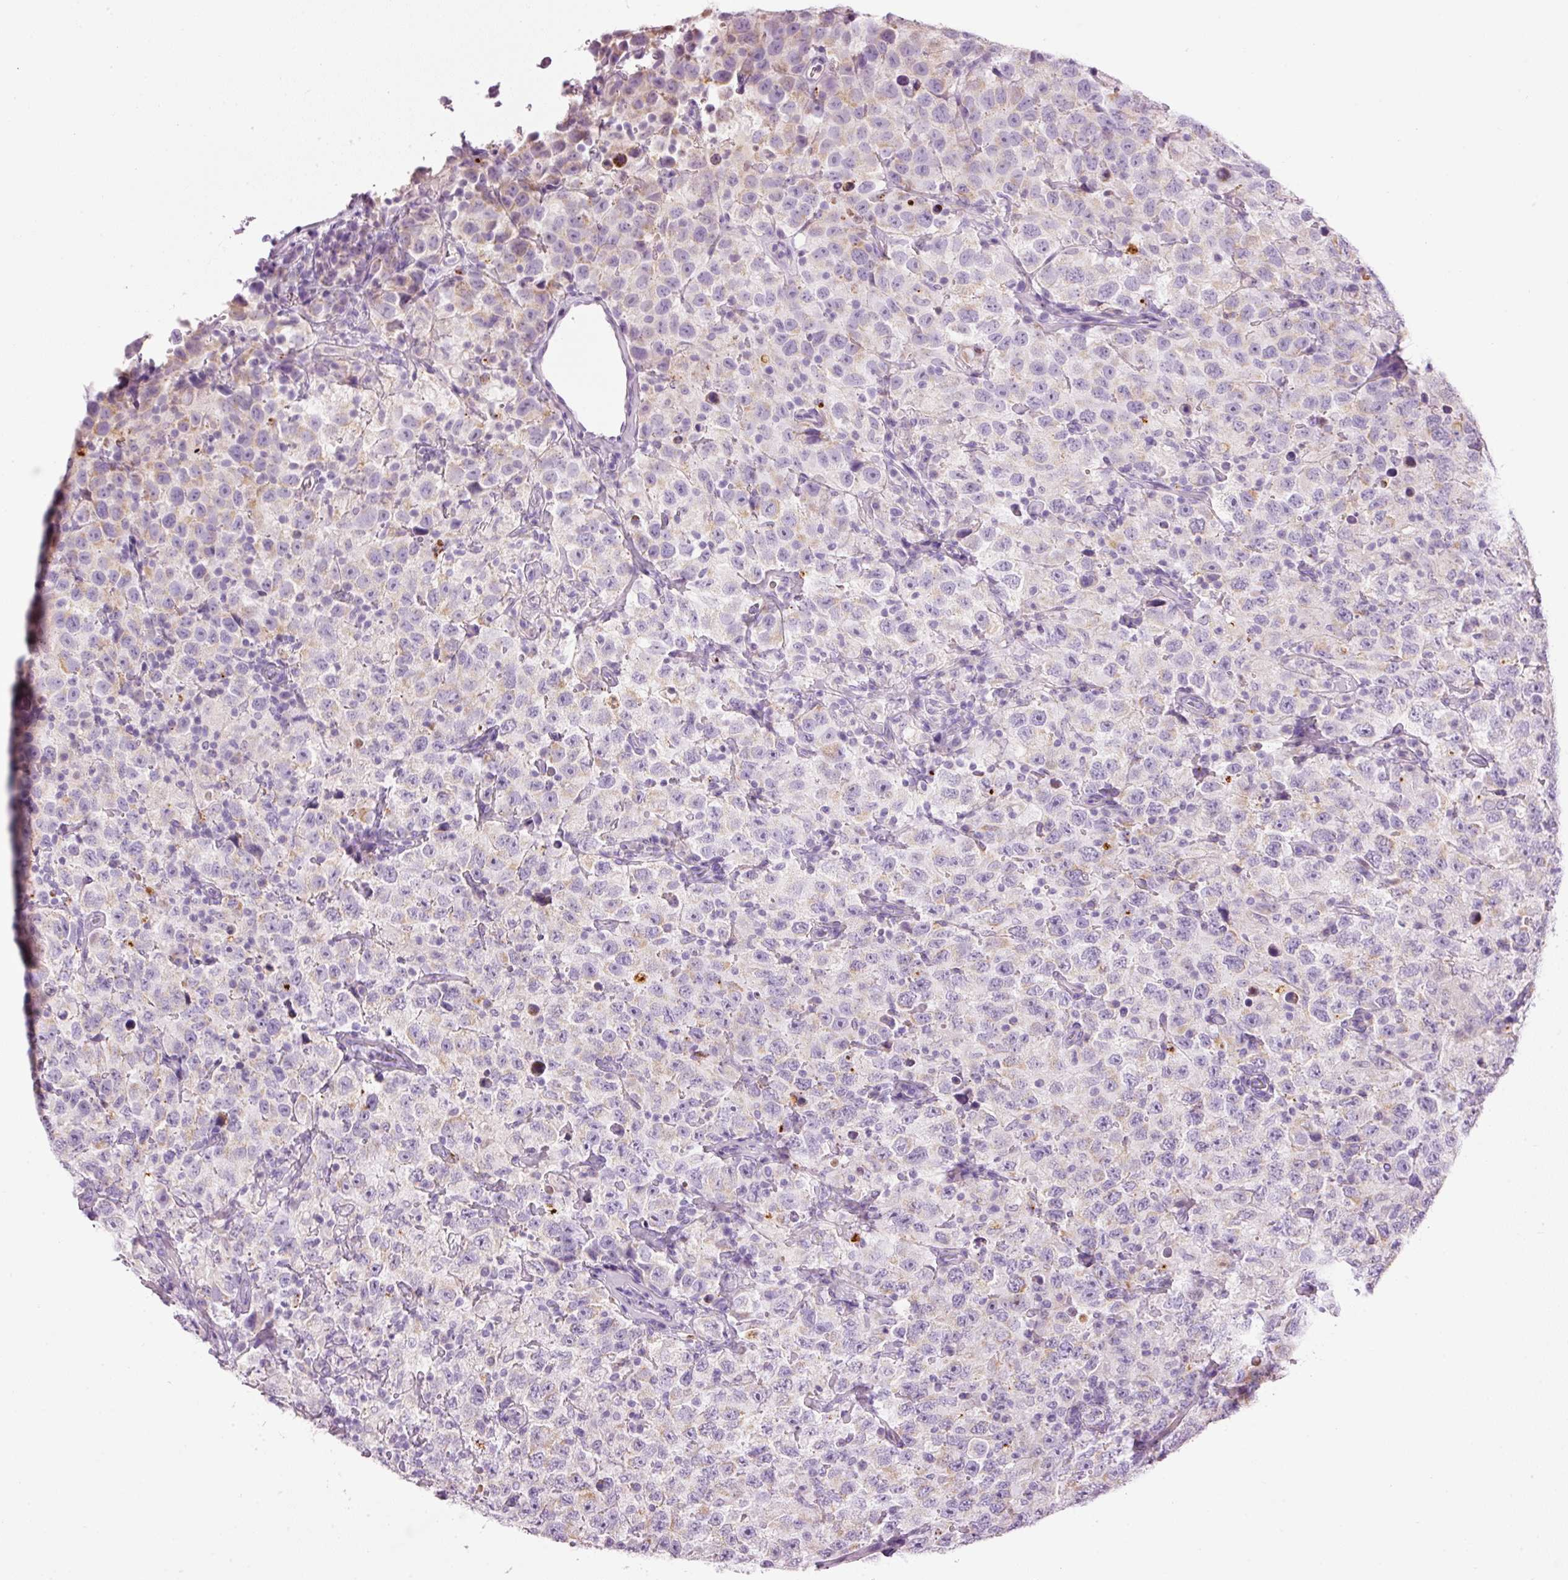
{"staining": {"intensity": "weak", "quantity": "<25%", "location": "cytoplasmic/membranous"}, "tissue": "testis cancer", "cell_type": "Tumor cells", "image_type": "cancer", "snomed": [{"axis": "morphology", "description": "Seminoma, NOS"}, {"axis": "topography", "description": "Testis"}], "caption": "Tumor cells show no significant positivity in testis seminoma.", "gene": "CARD16", "patient": {"sex": "male", "age": 41}}